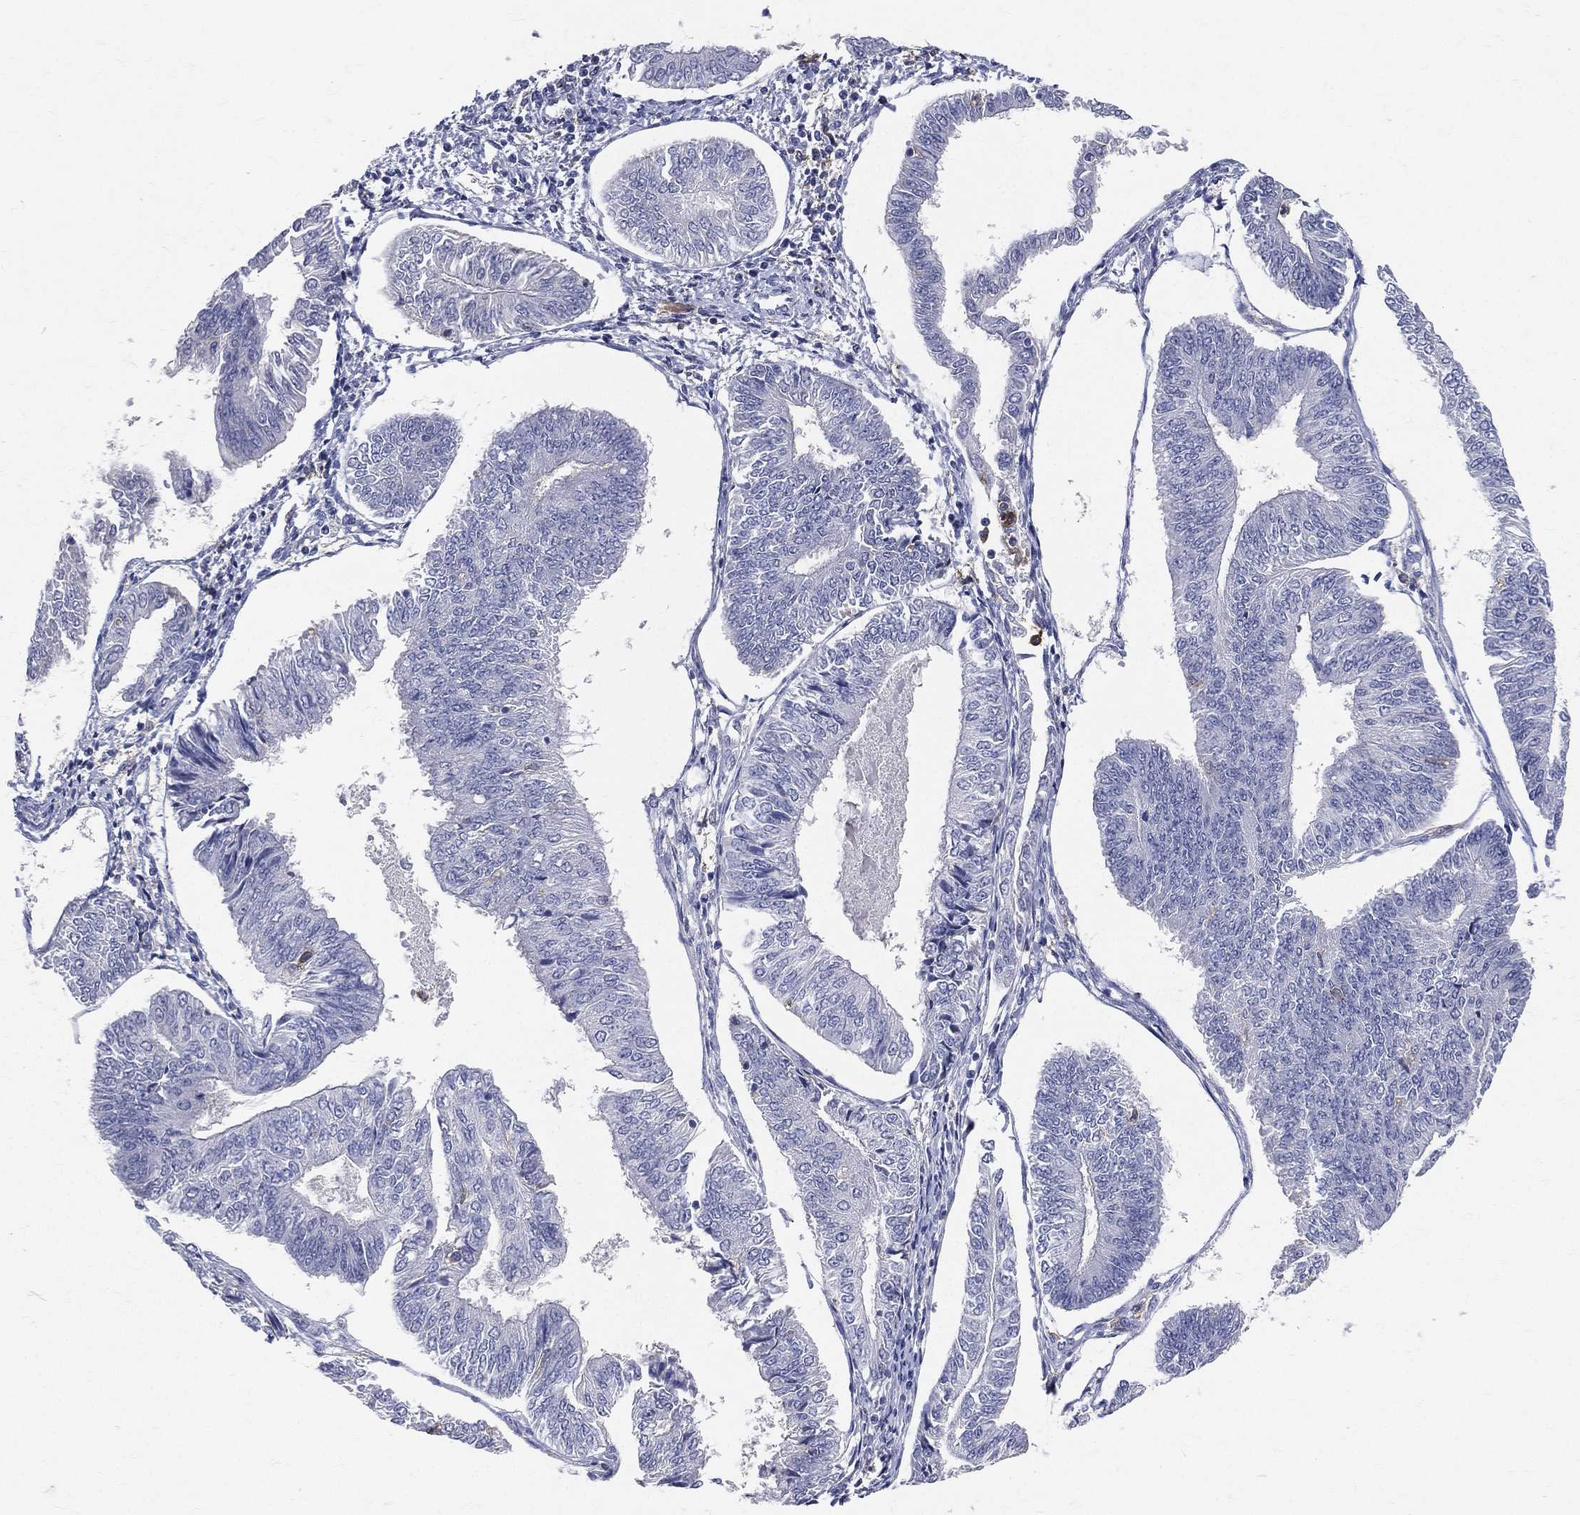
{"staining": {"intensity": "negative", "quantity": "none", "location": "none"}, "tissue": "endometrial cancer", "cell_type": "Tumor cells", "image_type": "cancer", "snomed": [{"axis": "morphology", "description": "Adenocarcinoma, NOS"}, {"axis": "topography", "description": "Endometrium"}], "caption": "Tumor cells show no significant staining in endometrial cancer.", "gene": "CD33", "patient": {"sex": "female", "age": 58}}